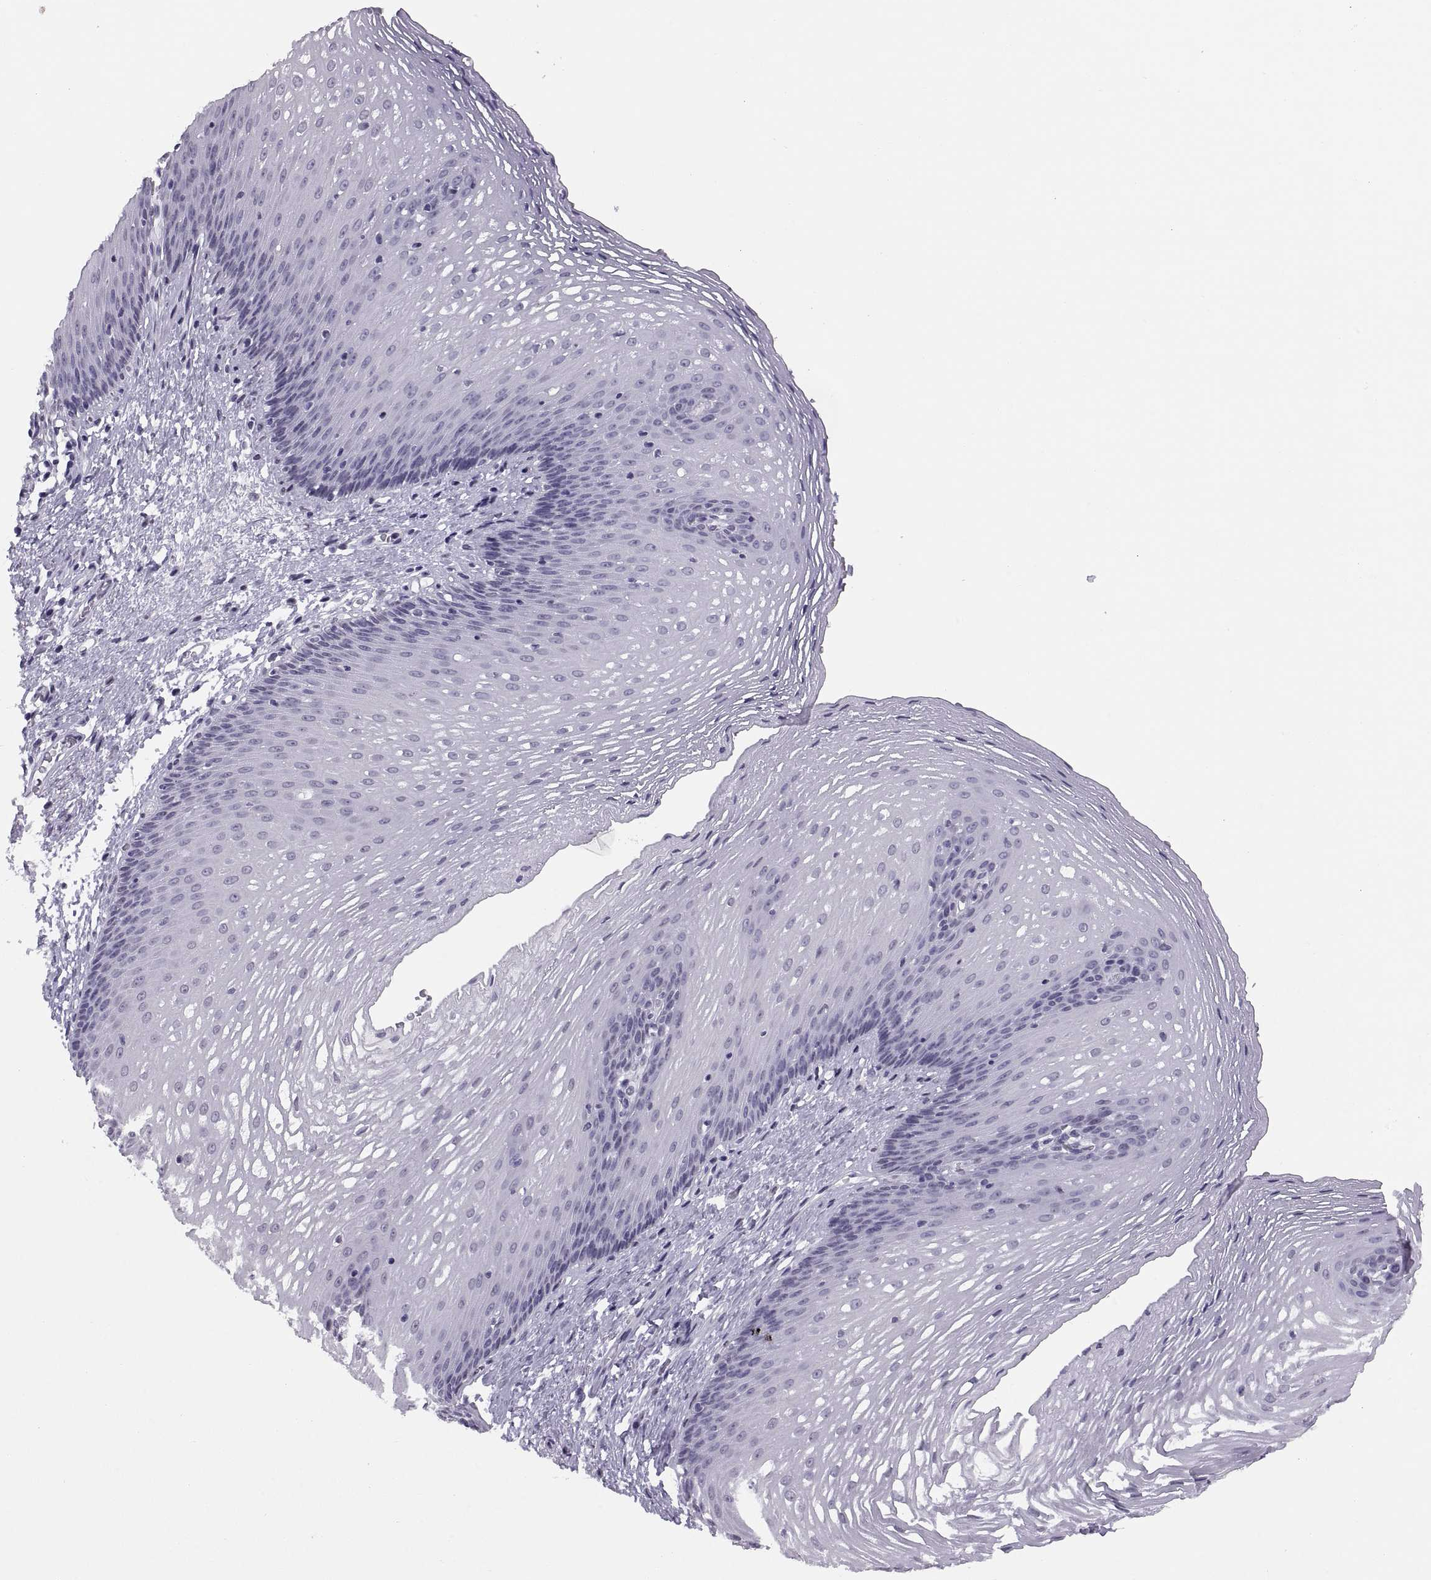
{"staining": {"intensity": "negative", "quantity": "none", "location": "none"}, "tissue": "esophagus", "cell_type": "Squamous epithelial cells", "image_type": "normal", "snomed": [{"axis": "morphology", "description": "Normal tissue, NOS"}, {"axis": "topography", "description": "Esophagus"}], "caption": "The micrograph displays no significant positivity in squamous epithelial cells of esophagus. The staining was performed using DAB to visualize the protein expression in brown, while the nuclei were stained in blue with hematoxylin (Magnification: 20x).", "gene": "CARTPT", "patient": {"sex": "male", "age": 76}}